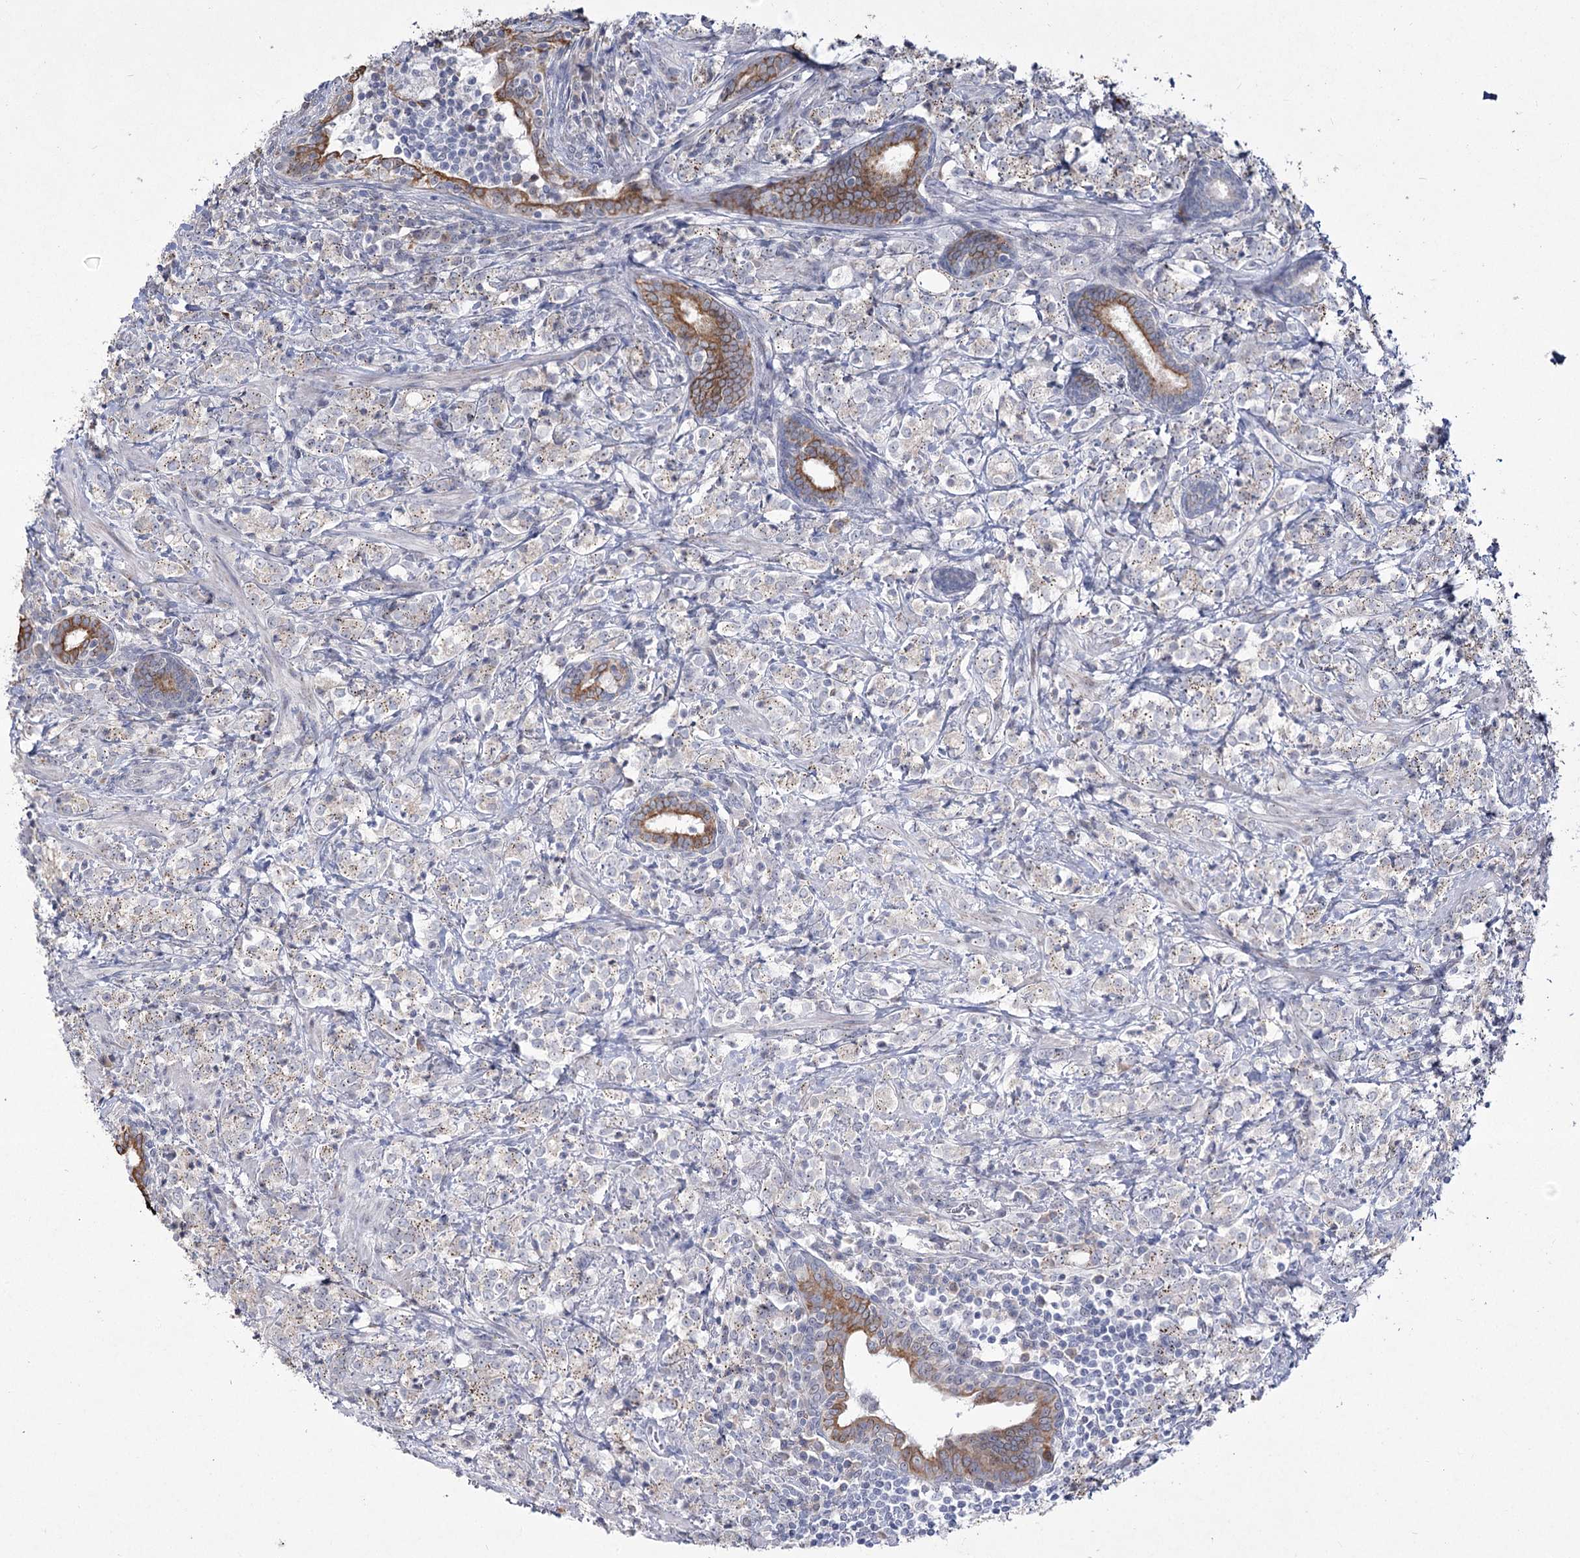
{"staining": {"intensity": "weak", "quantity": "<25%", "location": "nuclear"}, "tissue": "prostate cancer", "cell_type": "Tumor cells", "image_type": "cancer", "snomed": [{"axis": "morphology", "description": "Adenocarcinoma, High grade"}, {"axis": "topography", "description": "Prostate"}], "caption": "Immunohistochemistry of human prostate cancer displays no positivity in tumor cells. (DAB immunohistochemistry (IHC), high magnification).", "gene": "DDX50", "patient": {"sex": "male", "age": 69}}